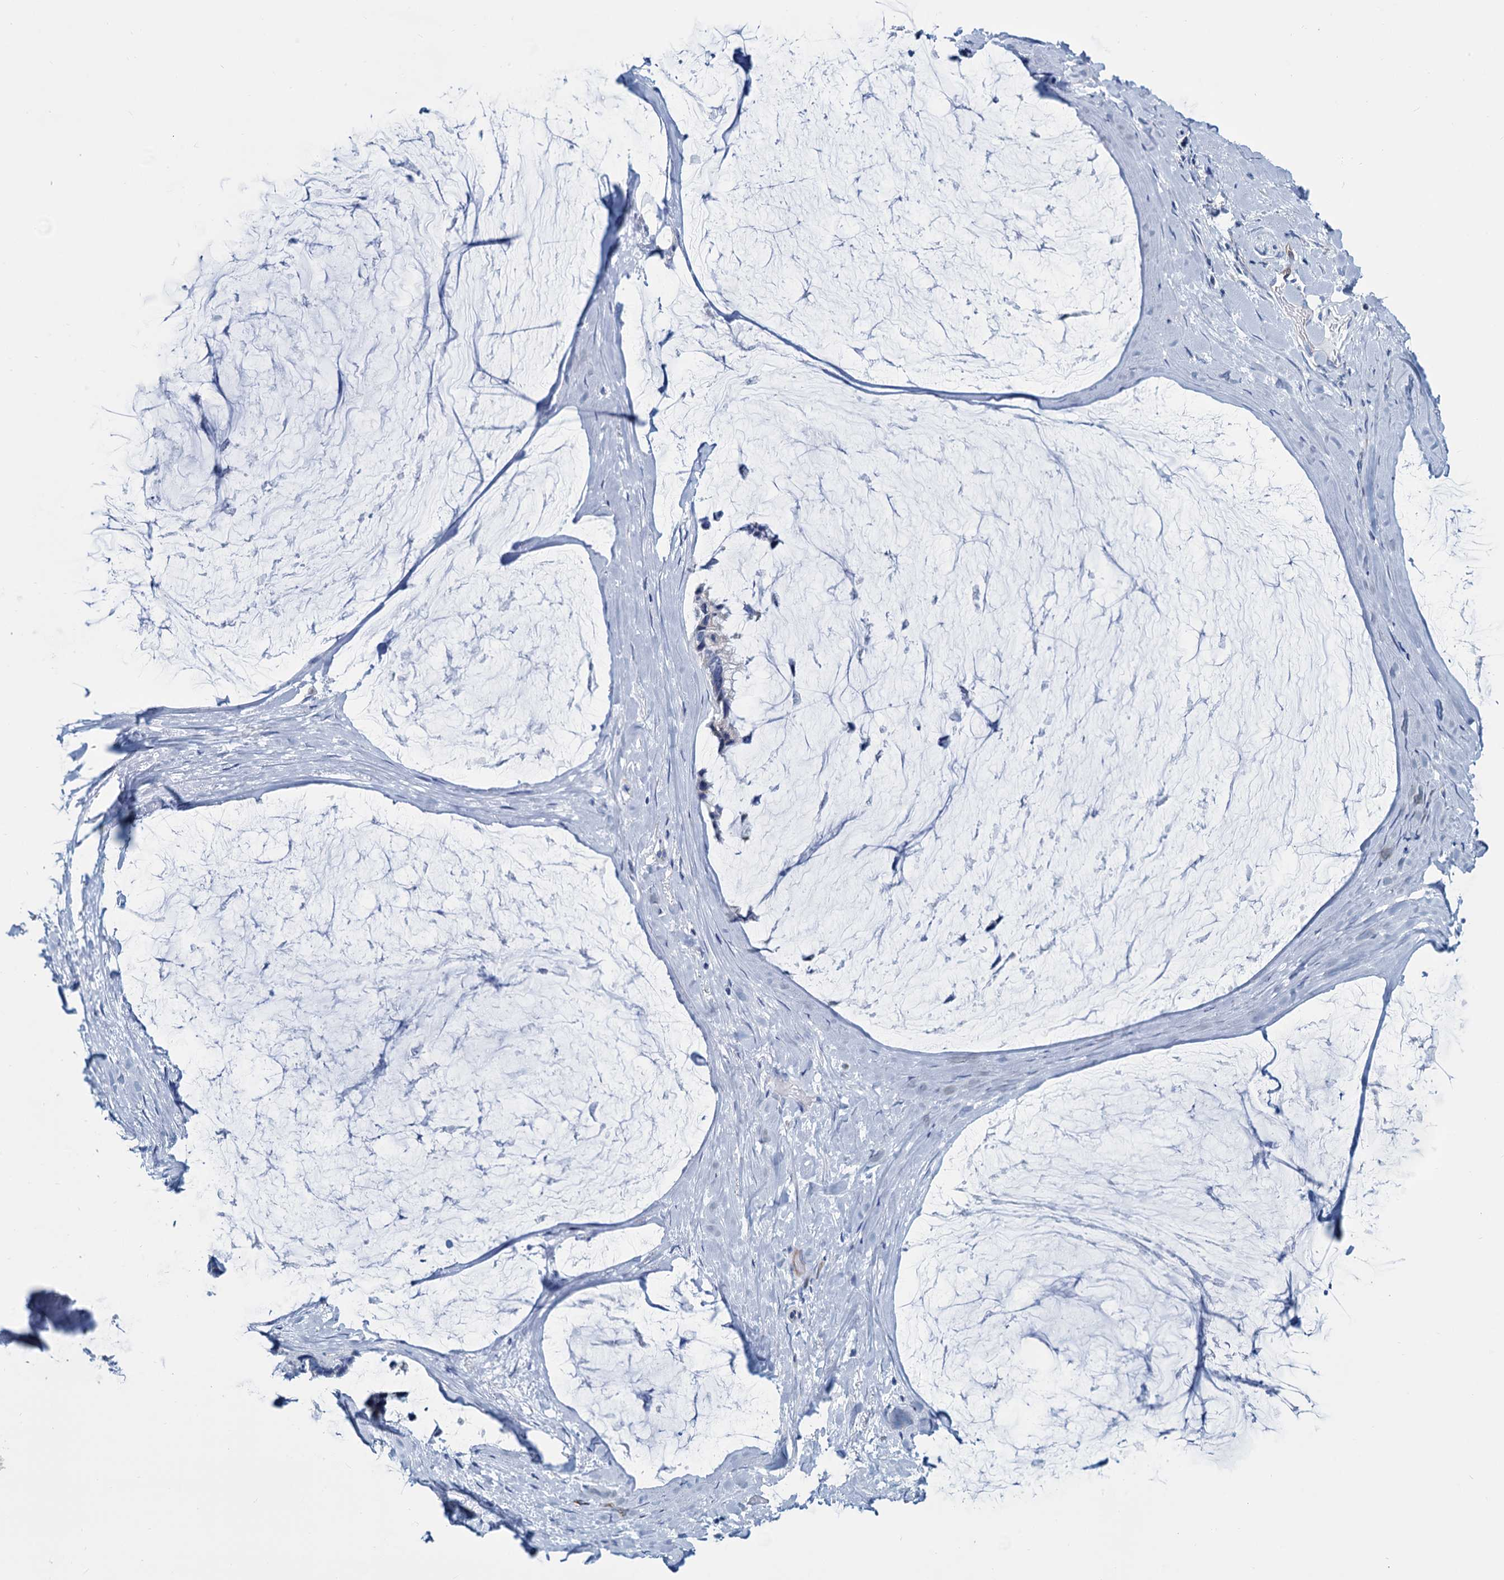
{"staining": {"intensity": "negative", "quantity": "none", "location": "none"}, "tissue": "ovarian cancer", "cell_type": "Tumor cells", "image_type": "cancer", "snomed": [{"axis": "morphology", "description": "Cystadenocarcinoma, mucinous, NOS"}, {"axis": "topography", "description": "Ovary"}], "caption": "DAB immunohistochemical staining of ovarian mucinous cystadenocarcinoma reveals no significant staining in tumor cells.", "gene": "SLC1A3", "patient": {"sex": "female", "age": 39}}